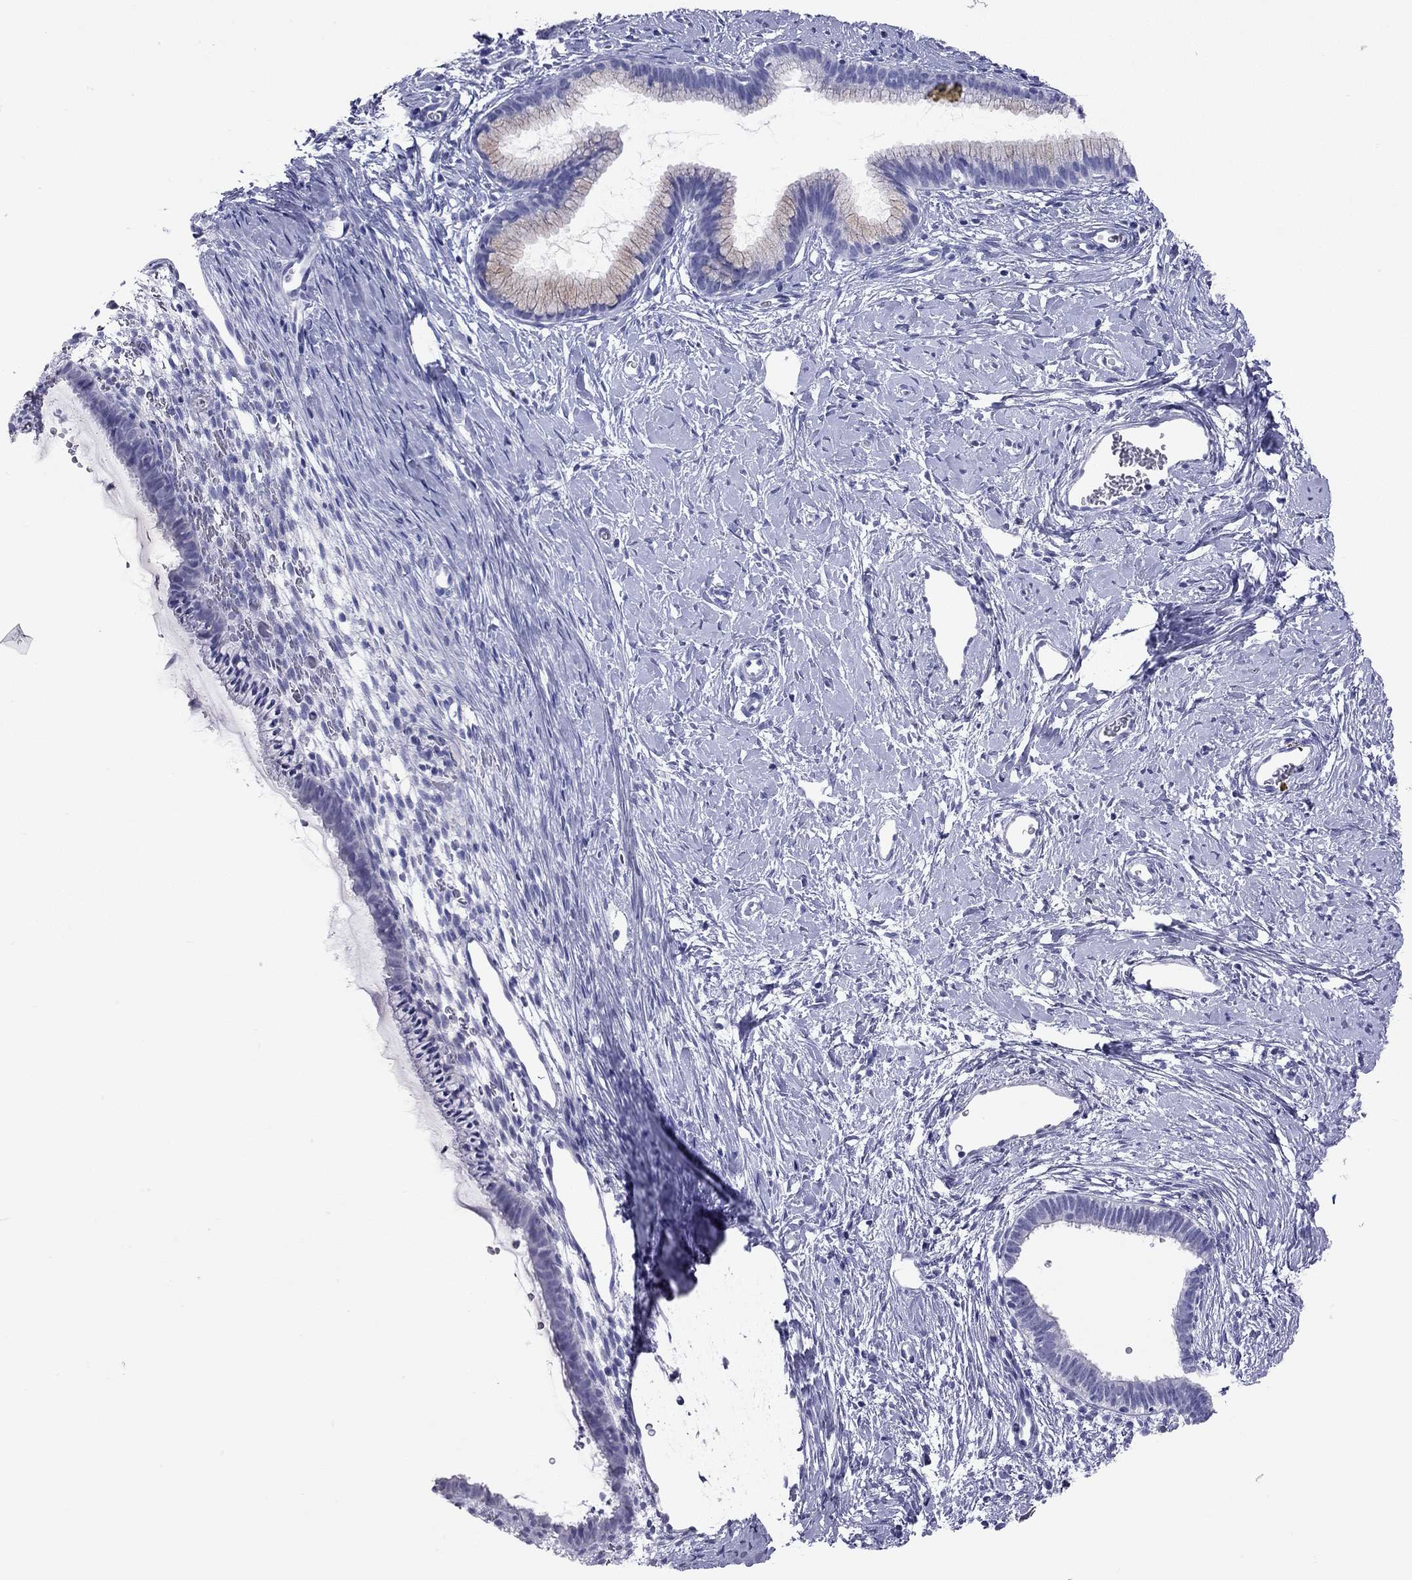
{"staining": {"intensity": "weak", "quantity": ">75%", "location": "cytoplasmic/membranous"}, "tissue": "cervix", "cell_type": "Glandular cells", "image_type": "normal", "snomed": [{"axis": "morphology", "description": "Normal tissue, NOS"}, {"axis": "topography", "description": "Cervix"}], "caption": "Human cervix stained with a brown dye displays weak cytoplasmic/membranous positive positivity in about >75% of glandular cells.", "gene": "KLRG1", "patient": {"sex": "female", "age": 40}}